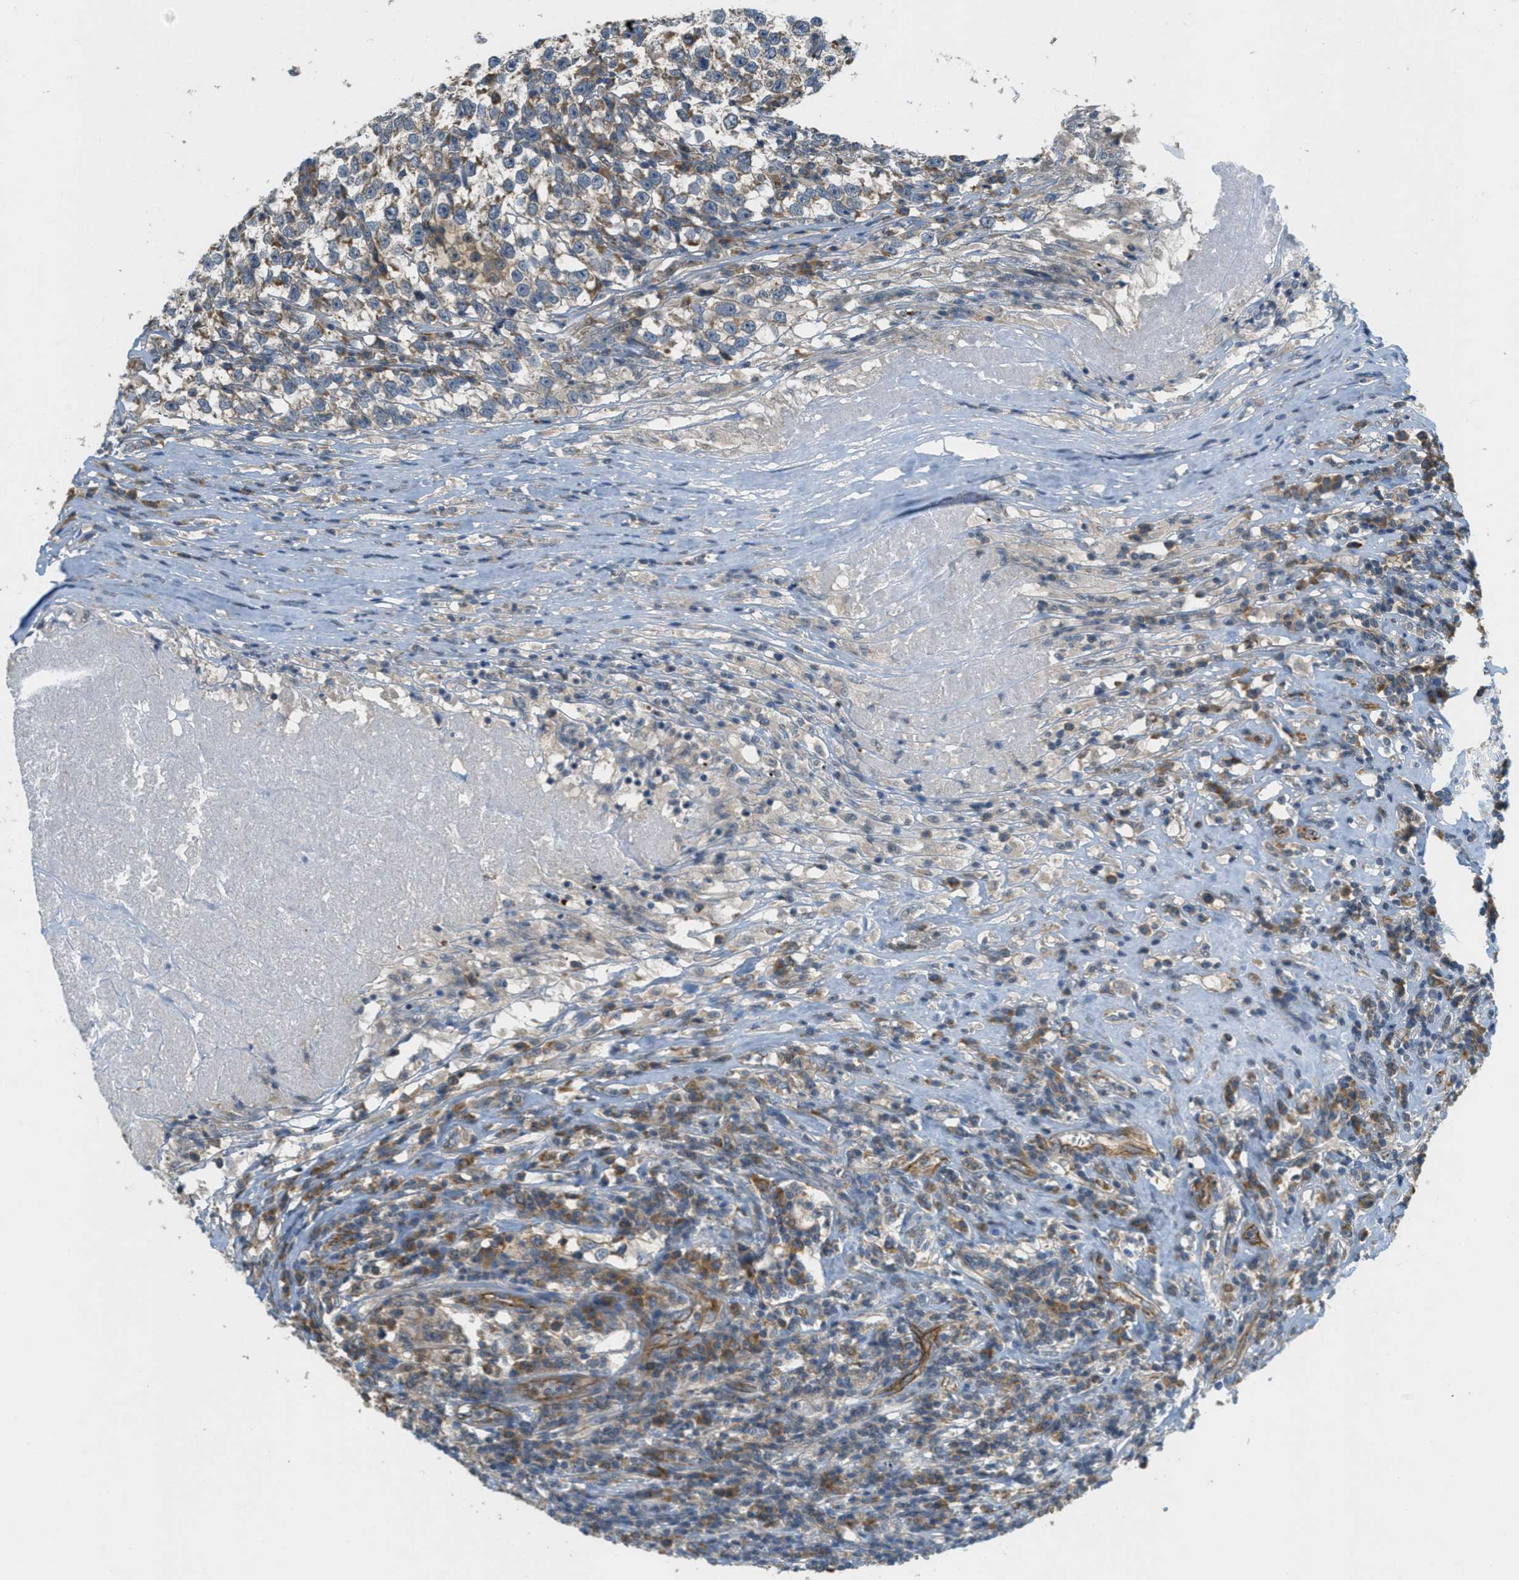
{"staining": {"intensity": "moderate", "quantity": "<25%", "location": "cytoplasmic/membranous"}, "tissue": "testis cancer", "cell_type": "Tumor cells", "image_type": "cancer", "snomed": [{"axis": "morphology", "description": "Normal tissue, NOS"}, {"axis": "morphology", "description": "Seminoma, NOS"}, {"axis": "topography", "description": "Testis"}], "caption": "An image of testis seminoma stained for a protein reveals moderate cytoplasmic/membranous brown staining in tumor cells.", "gene": "JCAD", "patient": {"sex": "male", "age": 43}}